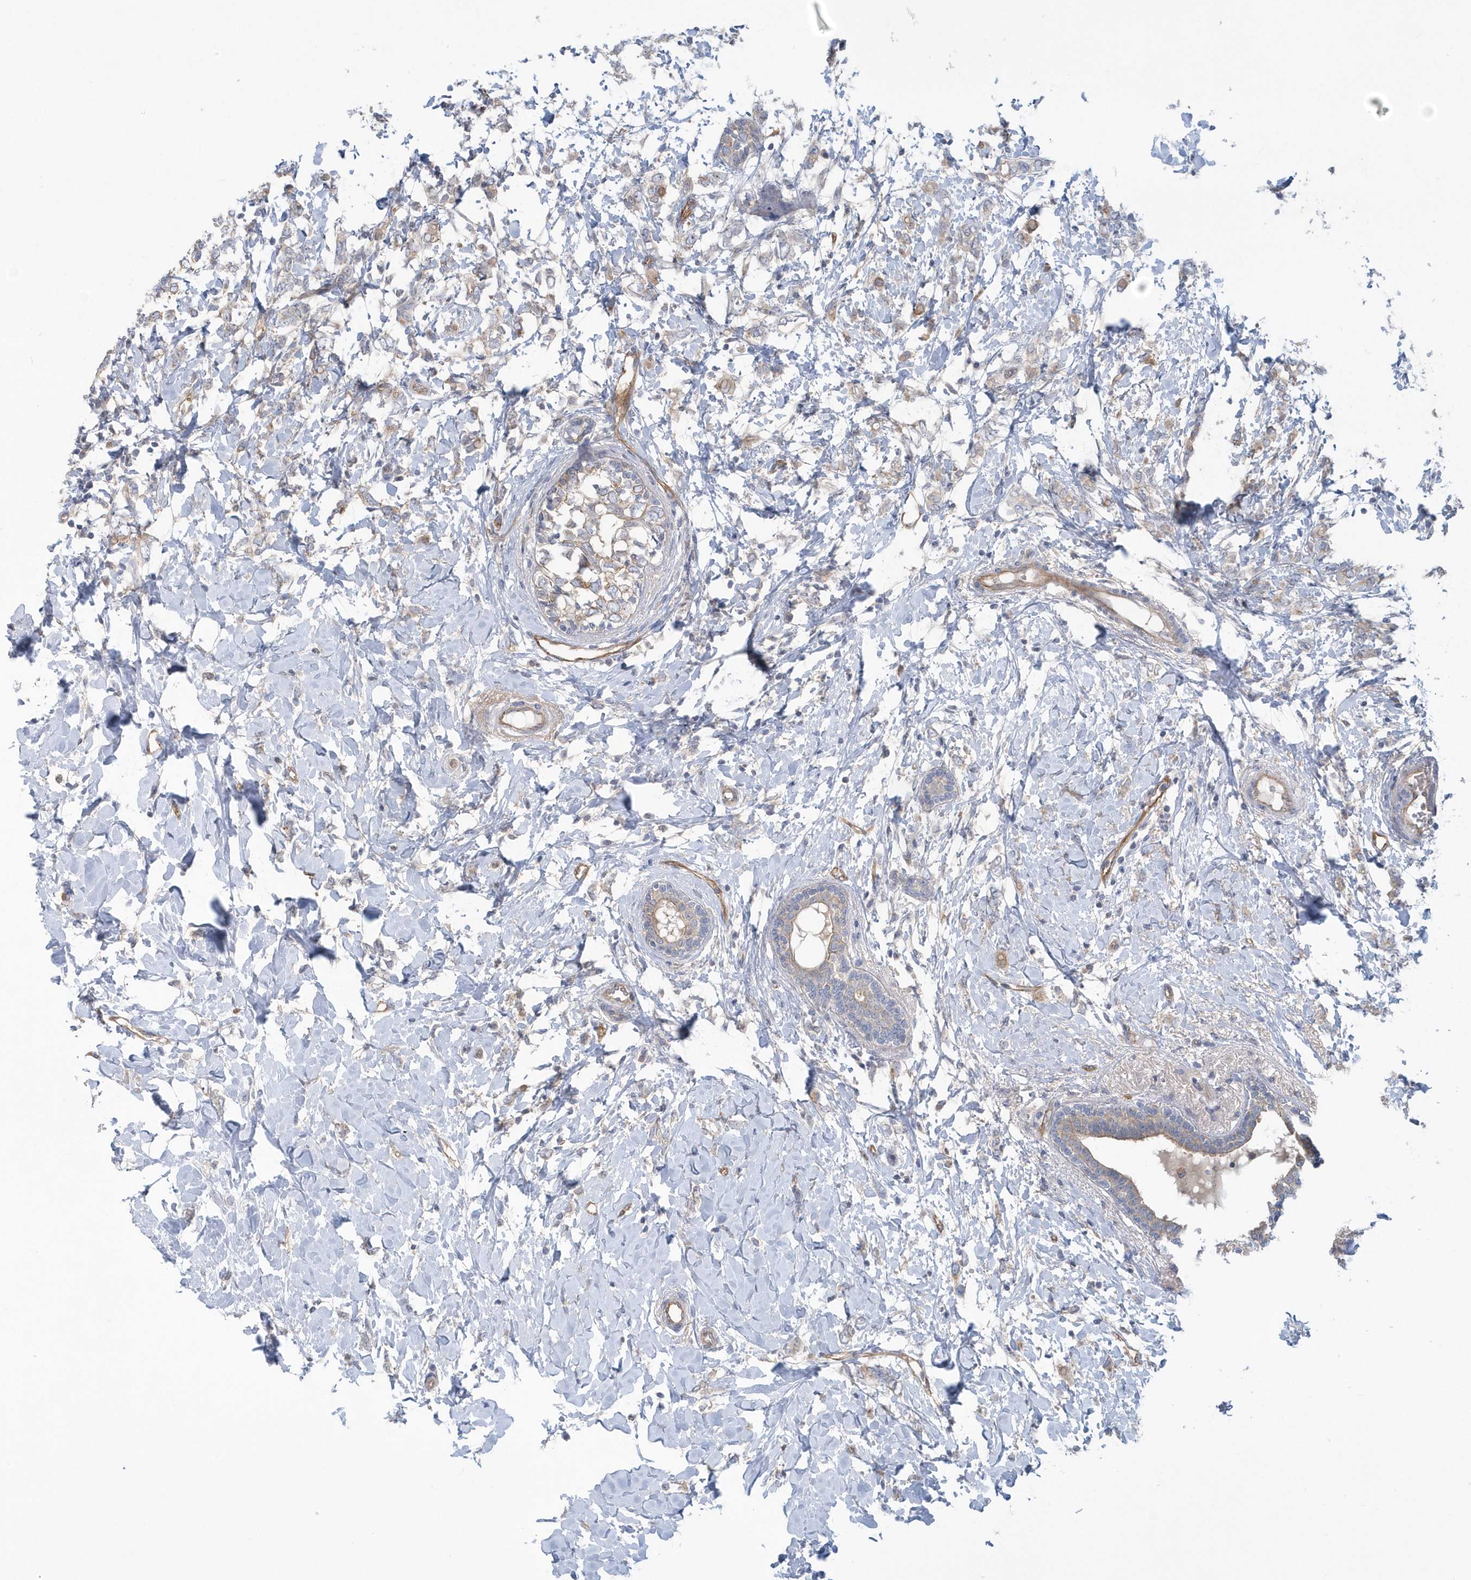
{"staining": {"intensity": "weak", "quantity": "<25%", "location": "cytoplasmic/membranous"}, "tissue": "breast cancer", "cell_type": "Tumor cells", "image_type": "cancer", "snomed": [{"axis": "morphology", "description": "Normal tissue, NOS"}, {"axis": "morphology", "description": "Lobular carcinoma"}, {"axis": "topography", "description": "Breast"}], "caption": "Breast cancer stained for a protein using immunohistochemistry (IHC) exhibits no expression tumor cells.", "gene": "RAI14", "patient": {"sex": "female", "age": 47}}